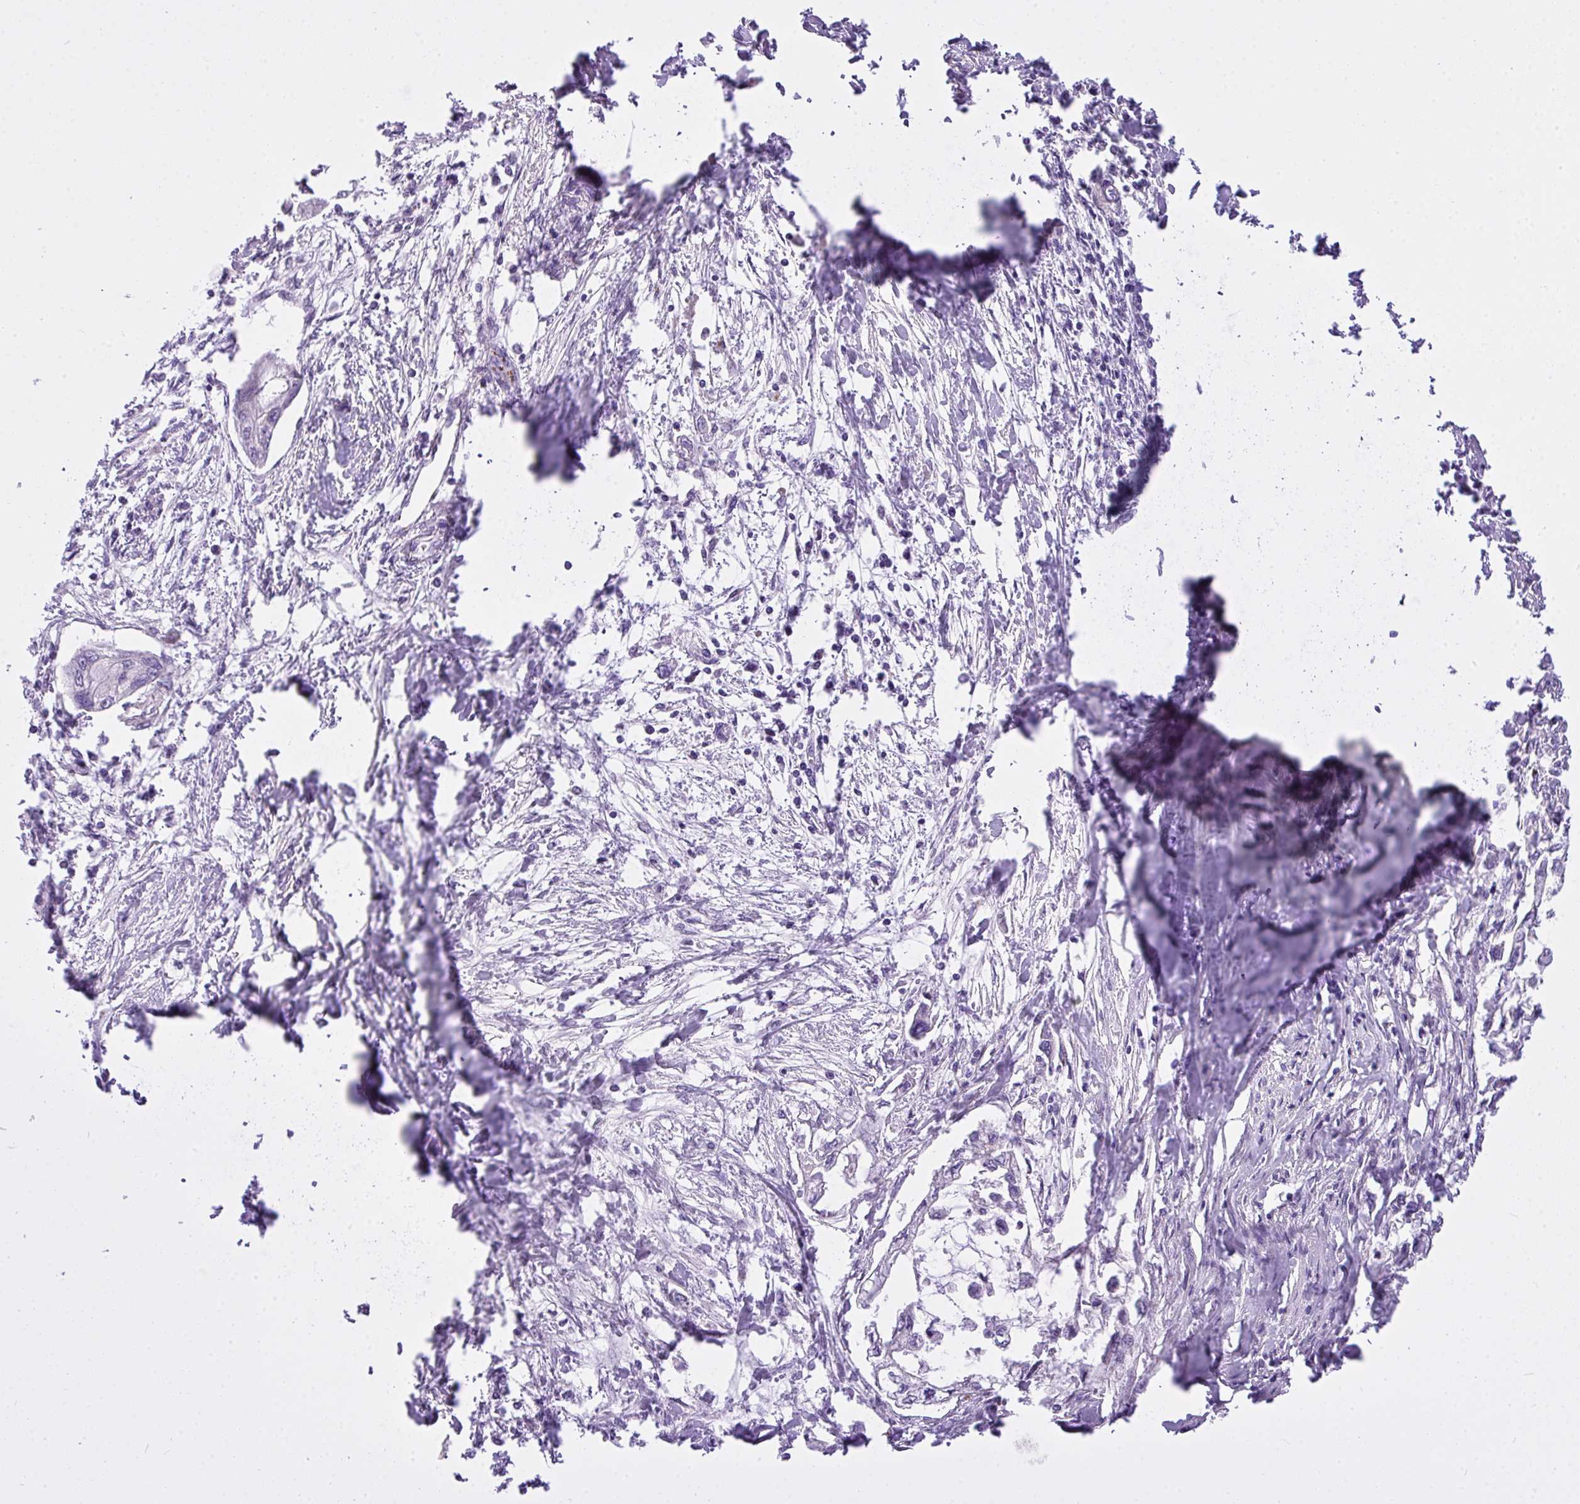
{"staining": {"intensity": "negative", "quantity": "none", "location": "none"}, "tissue": "pancreatic cancer", "cell_type": "Tumor cells", "image_type": "cancer", "snomed": [{"axis": "morphology", "description": "Adenocarcinoma, NOS"}, {"axis": "topography", "description": "Pancreas"}], "caption": "DAB (3,3'-diaminobenzidine) immunohistochemical staining of human adenocarcinoma (pancreatic) reveals no significant staining in tumor cells.", "gene": "FAM43A", "patient": {"sex": "male", "age": 48}}